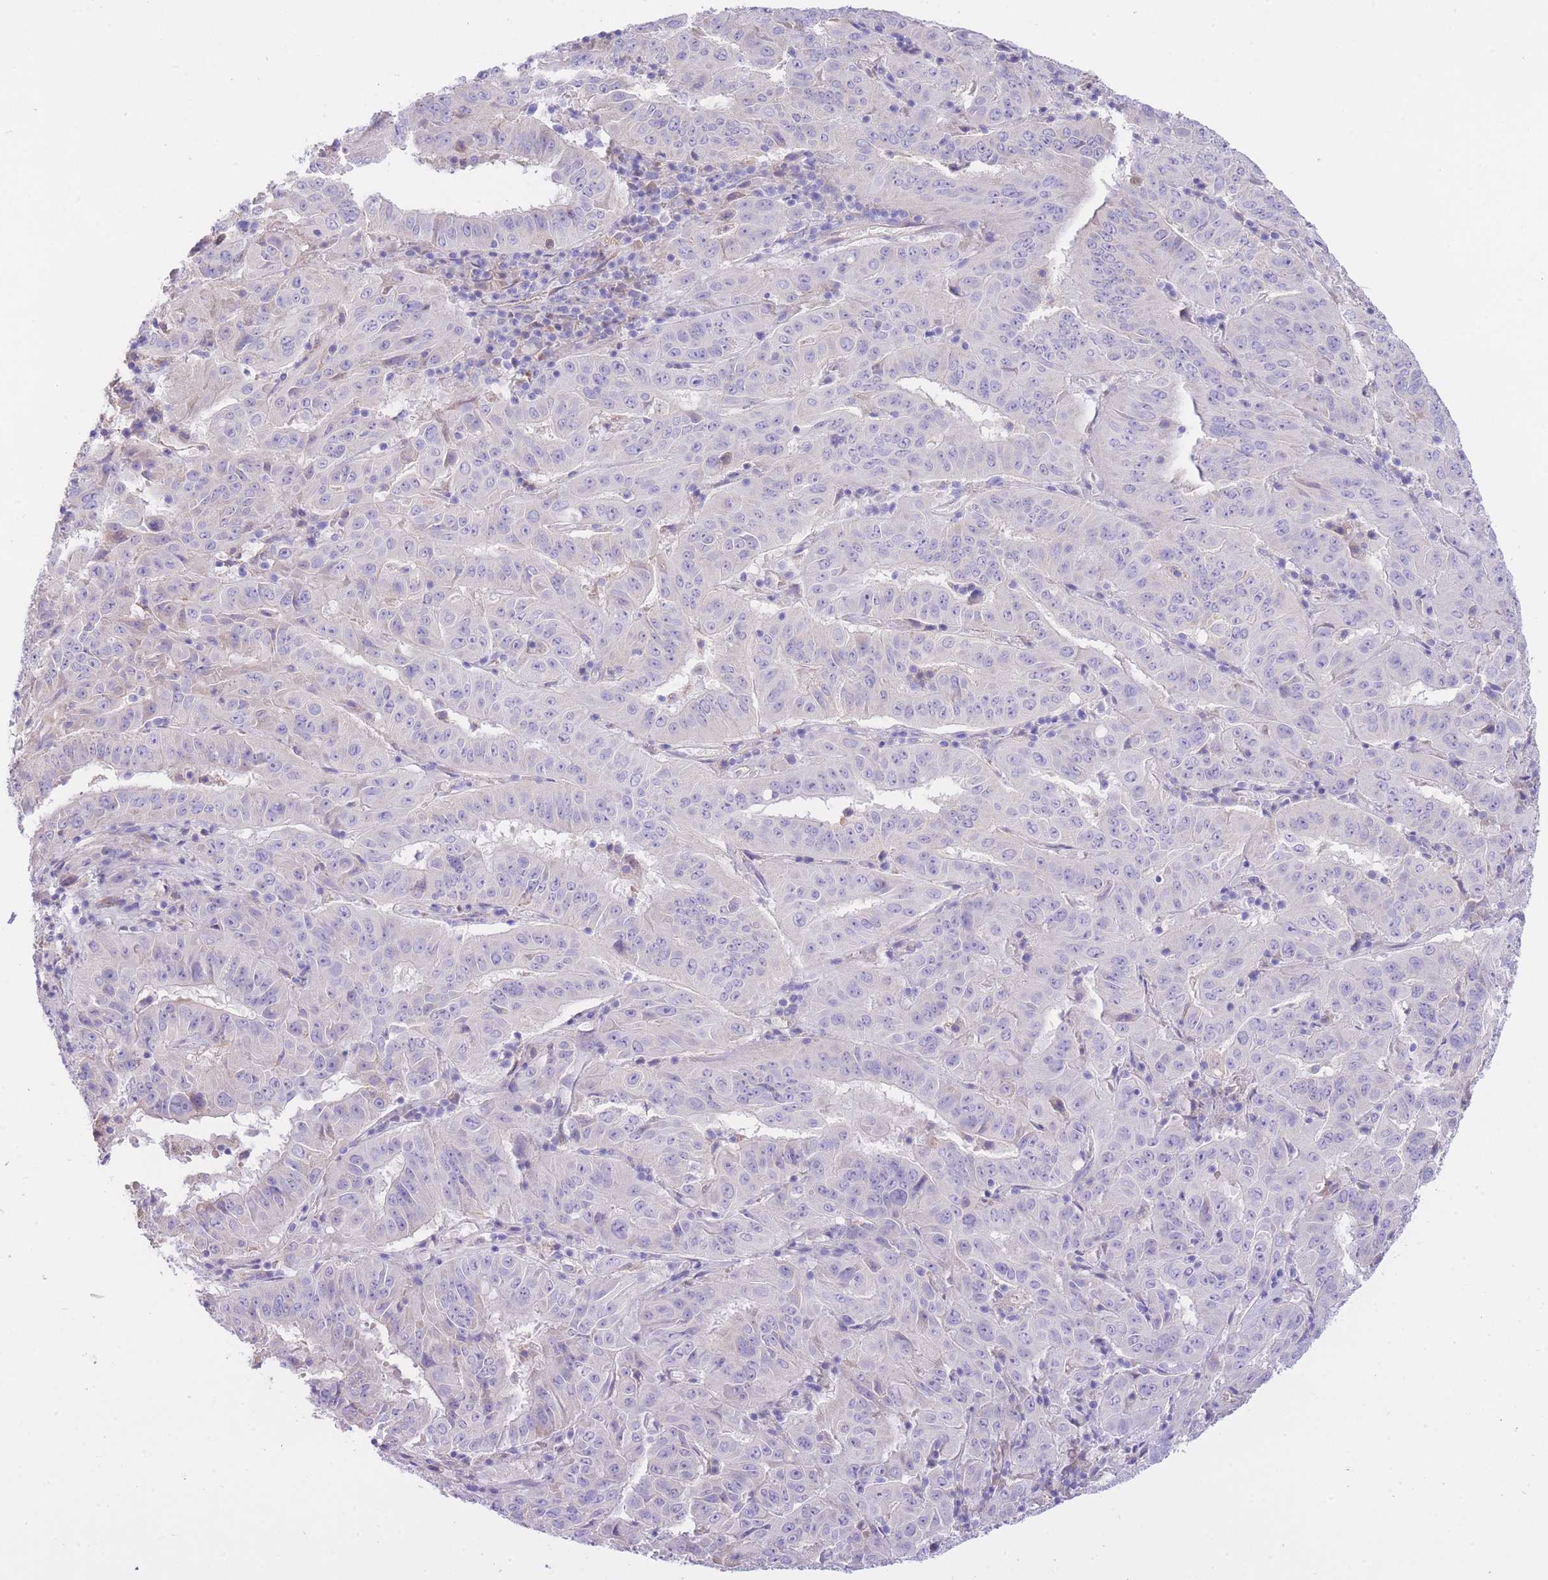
{"staining": {"intensity": "negative", "quantity": "none", "location": "none"}, "tissue": "pancreatic cancer", "cell_type": "Tumor cells", "image_type": "cancer", "snomed": [{"axis": "morphology", "description": "Adenocarcinoma, NOS"}, {"axis": "topography", "description": "Pancreas"}], "caption": "Immunohistochemistry (IHC) micrograph of human pancreatic adenocarcinoma stained for a protein (brown), which shows no expression in tumor cells.", "gene": "PGM1", "patient": {"sex": "male", "age": 63}}